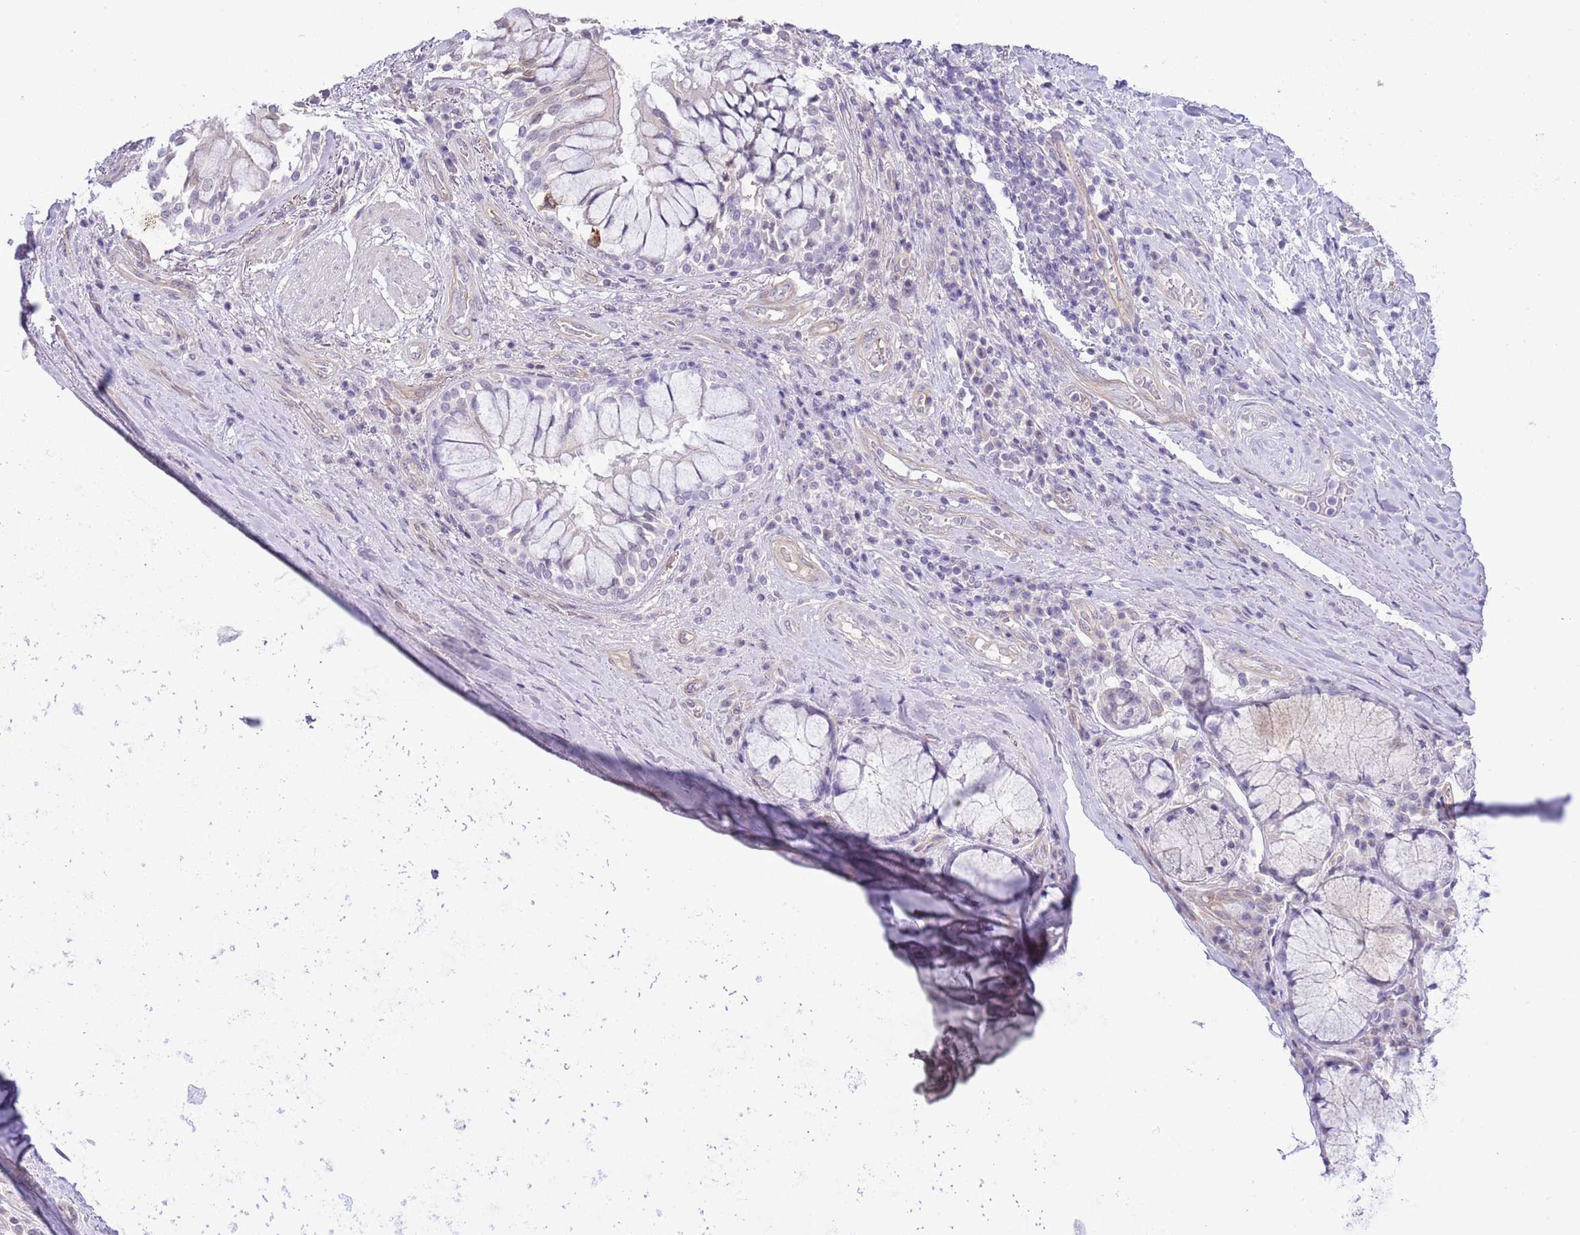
{"staining": {"intensity": "negative", "quantity": "none", "location": "none"}, "tissue": "adipose tissue", "cell_type": "Adipocytes", "image_type": "normal", "snomed": [{"axis": "morphology", "description": "Normal tissue, NOS"}, {"axis": "morphology", "description": "Squamous cell carcinoma, NOS"}, {"axis": "topography", "description": "Bronchus"}, {"axis": "topography", "description": "Lung"}], "caption": "Immunohistochemistry (IHC) histopathology image of benign human adipose tissue stained for a protein (brown), which shows no positivity in adipocytes. (DAB (3,3'-diaminobenzidine) immunohistochemistry with hematoxylin counter stain).", "gene": "MIDN", "patient": {"sex": "male", "age": 64}}